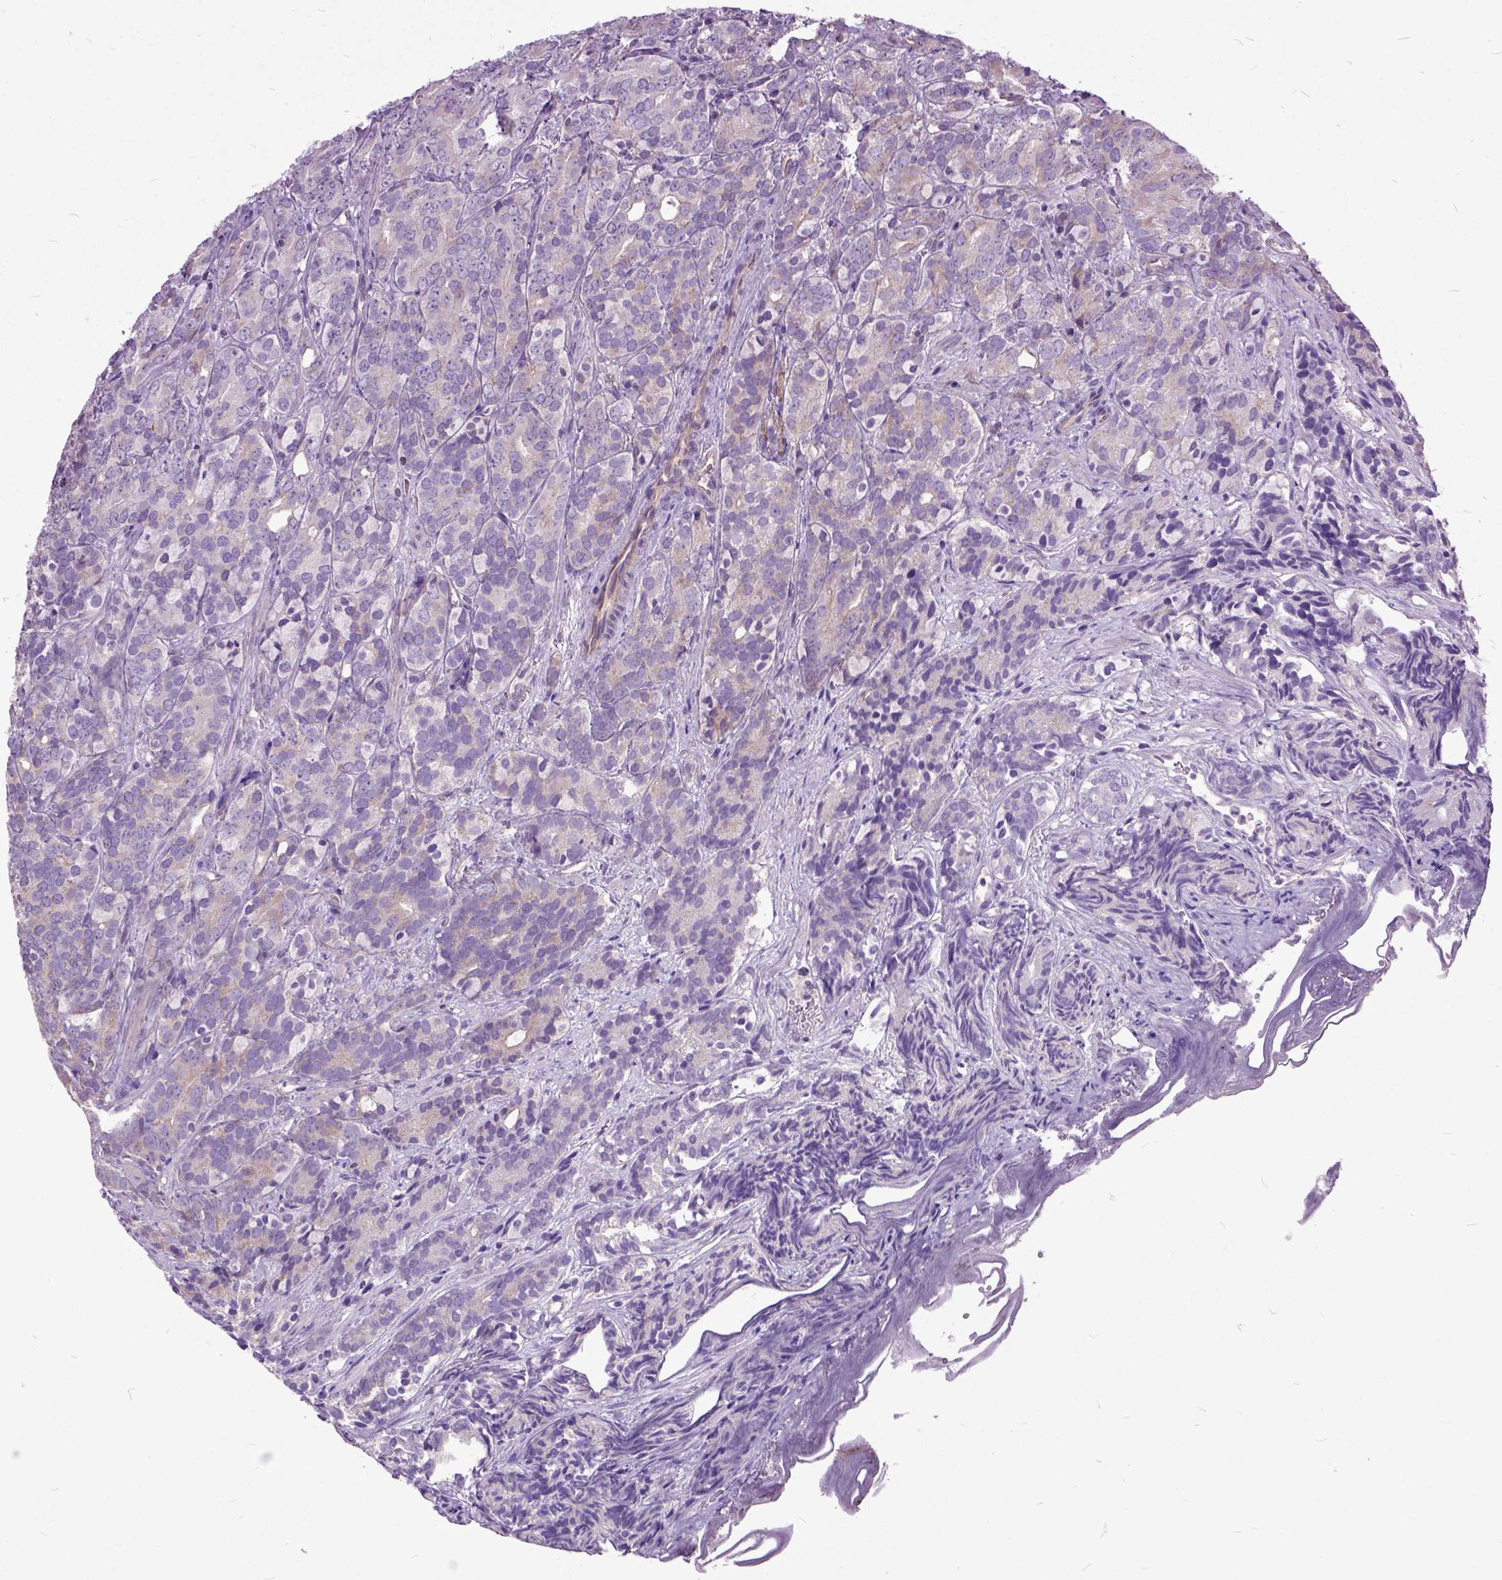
{"staining": {"intensity": "weak", "quantity": "25%-75%", "location": "cytoplasmic/membranous"}, "tissue": "prostate cancer", "cell_type": "Tumor cells", "image_type": "cancer", "snomed": [{"axis": "morphology", "description": "Adenocarcinoma, High grade"}, {"axis": "topography", "description": "Prostate"}], "caption": "Immunohistochemical staining of human prostate cancer (adenocarcinoma (high-grade)) reveals low levels of weak cytoplasmic/membranous protein expression in approximately 25%-75% of tumor cells. Immunohistochemistry stains the protein of interest in brown and the nuclei are stained blue.", "gene": "AREG", "patient": {"sex": "male", "age": 84}}